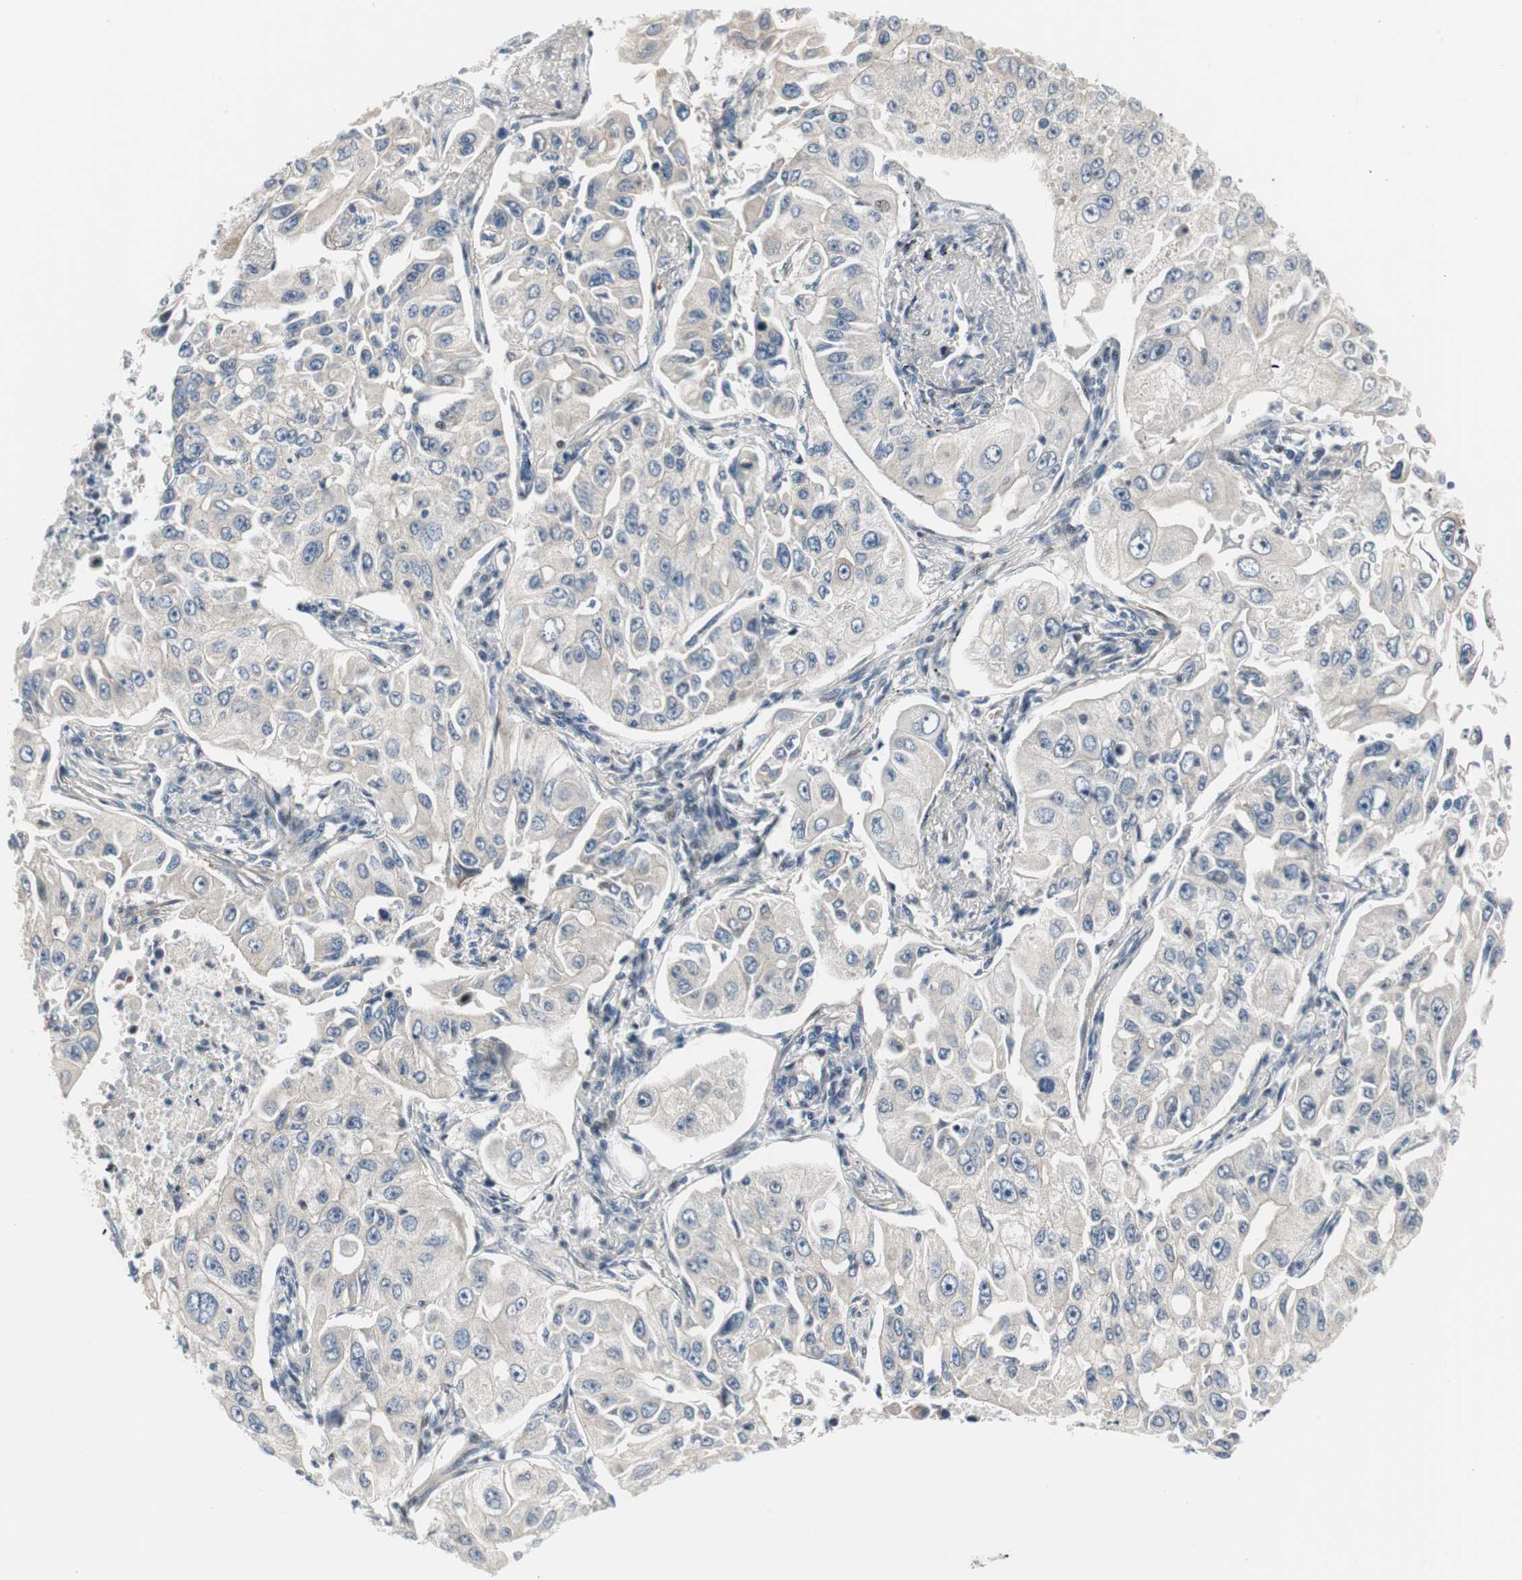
{"staining": {"intensity": "negative", "quantity": "none", "location": "none"}, "tissue": "lung cancer", "cell_type": "Tumor cells", "image_type": "cancer", "snomed": [{"axis": "morphology", "description": "Adenocarcinoma, NOS"}, {"axis": "topography", "description": "Lung"}], "caption": "Histopathology image shows no protein expression in tumor cells of lung cancer tissue.", "gene": "RAD1", "patient": {"sex": "male", "age": 84}}